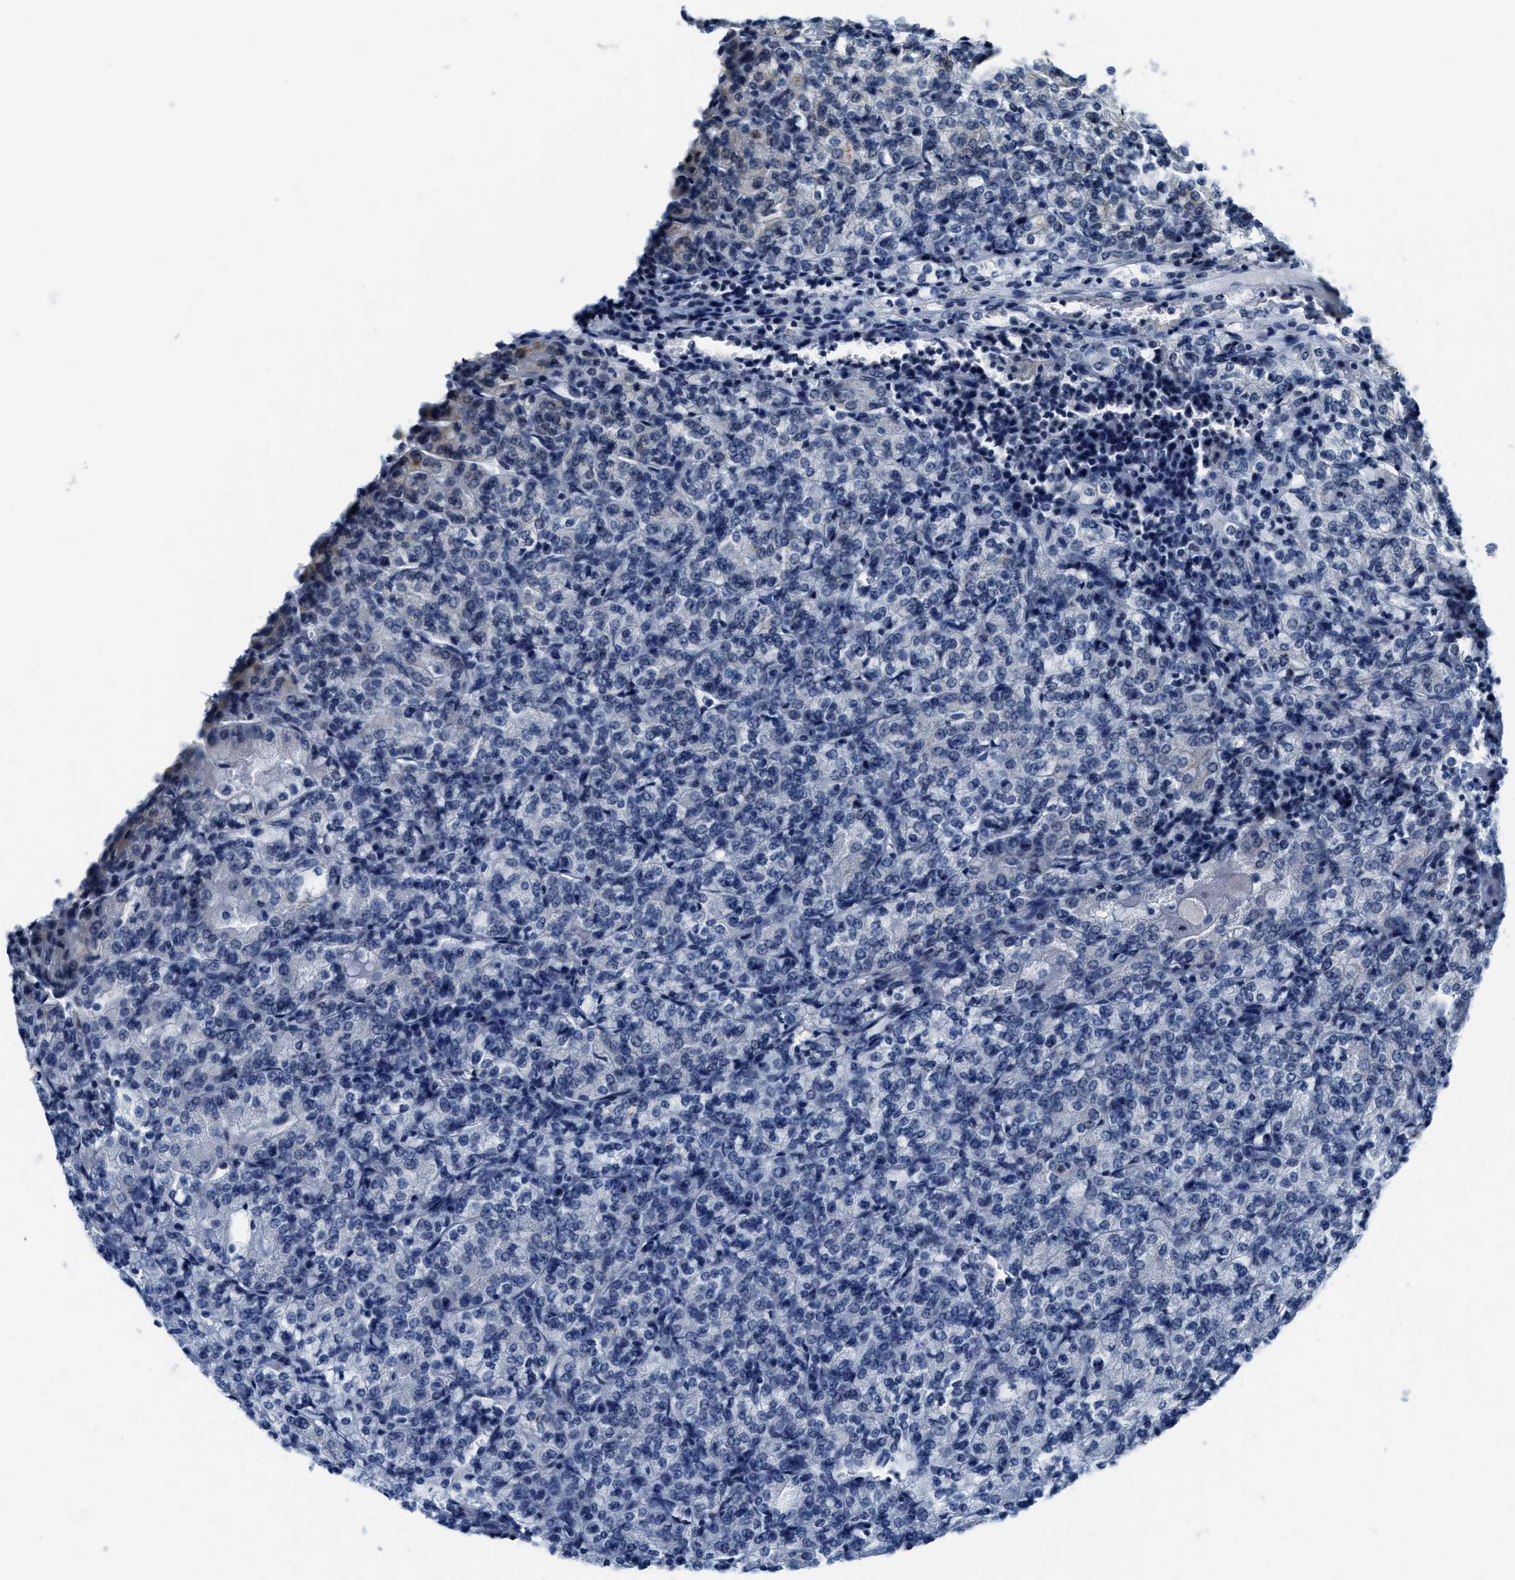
{"staining": {"intensity": "negative", "quantity": "none", "location": "none"}, "tissue": "renal cancer", "cell_type": "Tumor cells", "image_type": "cancer", "snomed": [{"axis": "morphology", "description": "Adenocarcinoma, NOS"}, {"axis": "topography", "description": "Kidney"}], "caption": "A photomicrograph of renal adenocarcinoma stained for a protein exhibits no brown staining in tumor cells.", "gene": "ASZ1", "patient": {"sex": "male", "age": 77}}